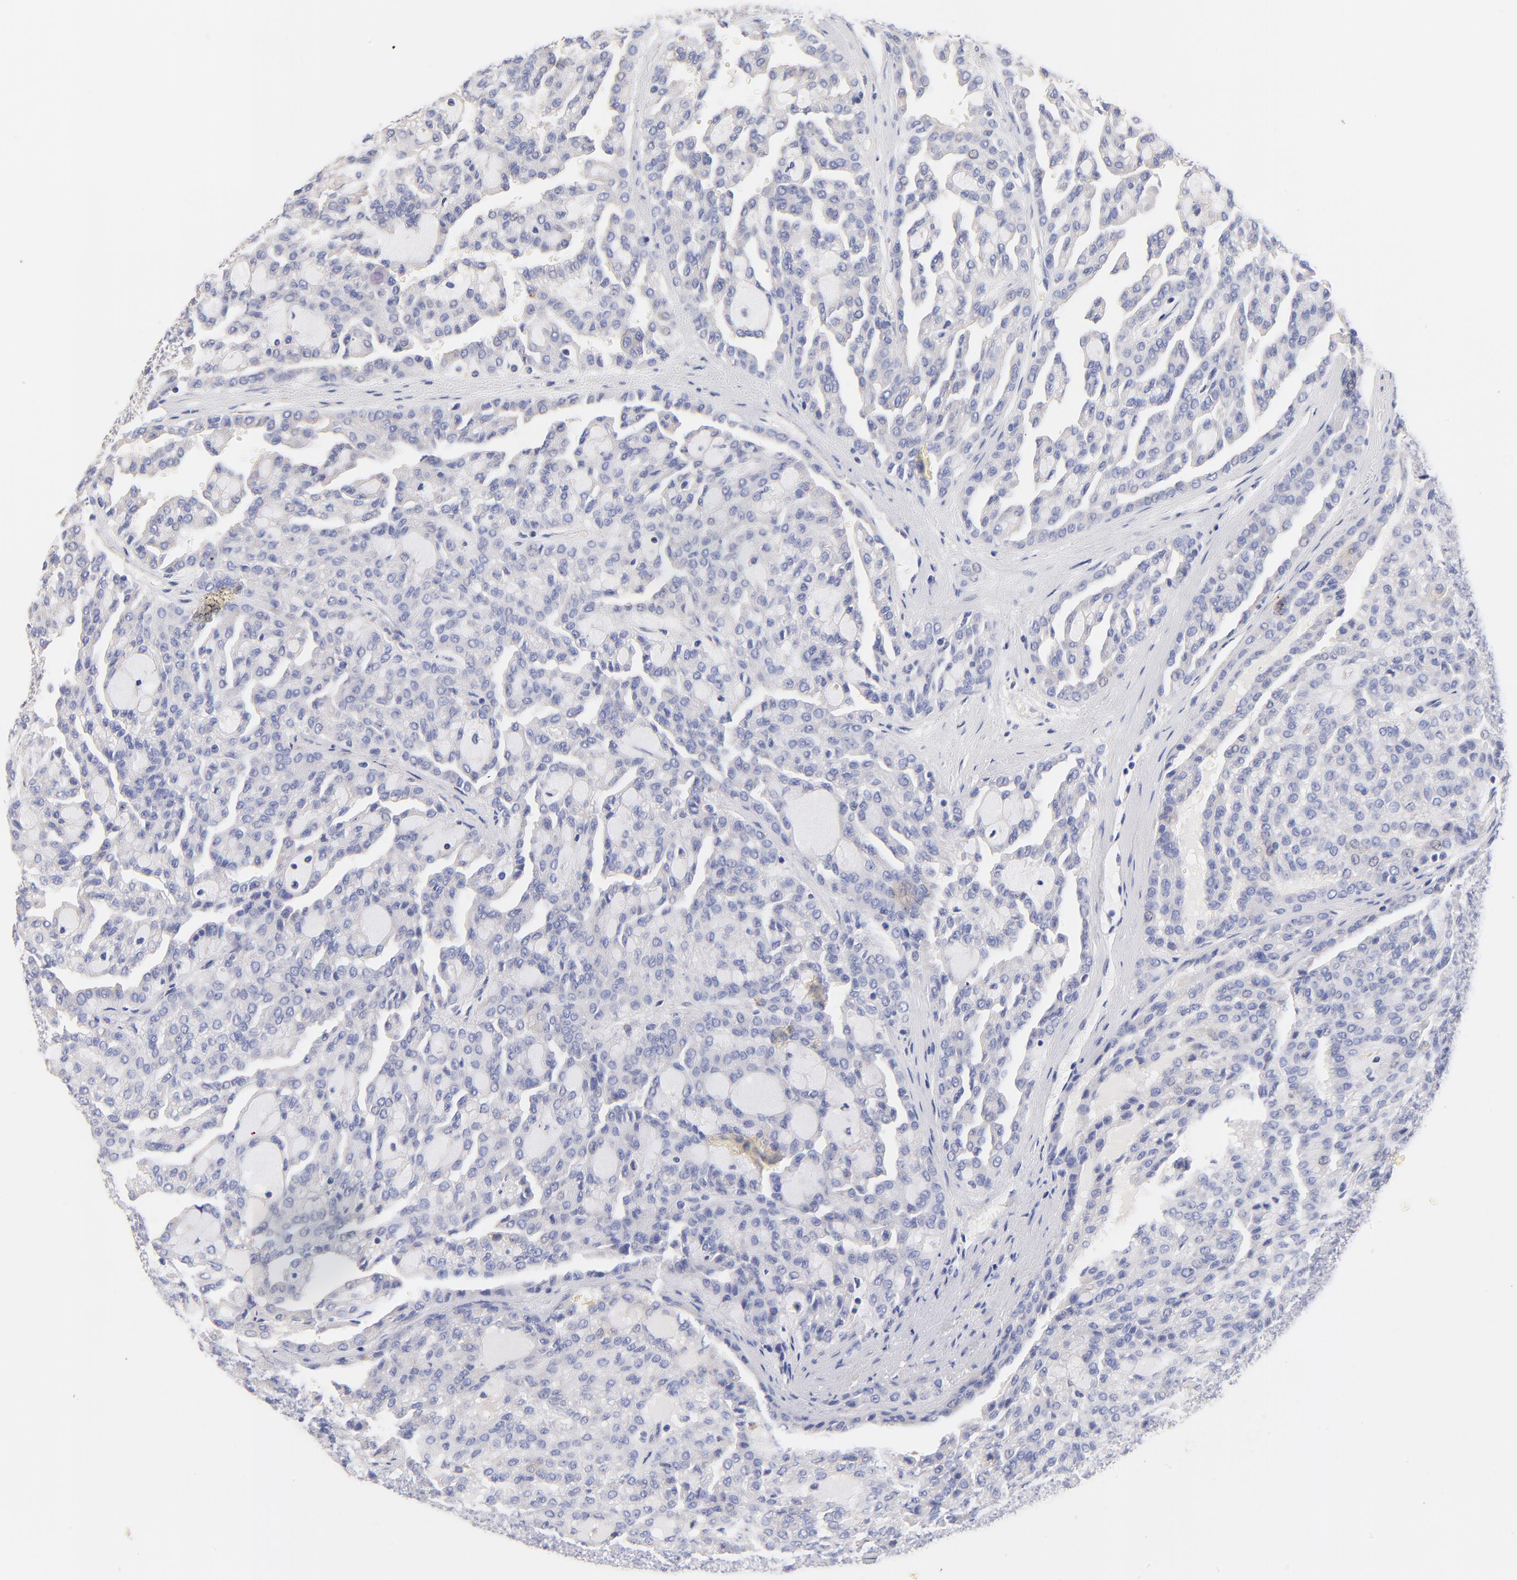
{"staining": {"intensity": "negative", "quantity": "none", "location": "none"}, "tissue": "renal cancer", "cell_type": "Tumor cells", "image_type": "cancer", "snomed": [{"axis": "morphology", "description": "Adenocarcinoma, NOS"}, {"axis": "topography", "description": "Kidney"}], "caption": "Immunohistochemical staining of renal cancer (adenocarcinoma) shows no significant staining in tumor cells. Nuclei are stained in blue.", "gene": "HS3ST1", "patient": {"sex": "male", "age": 63}}